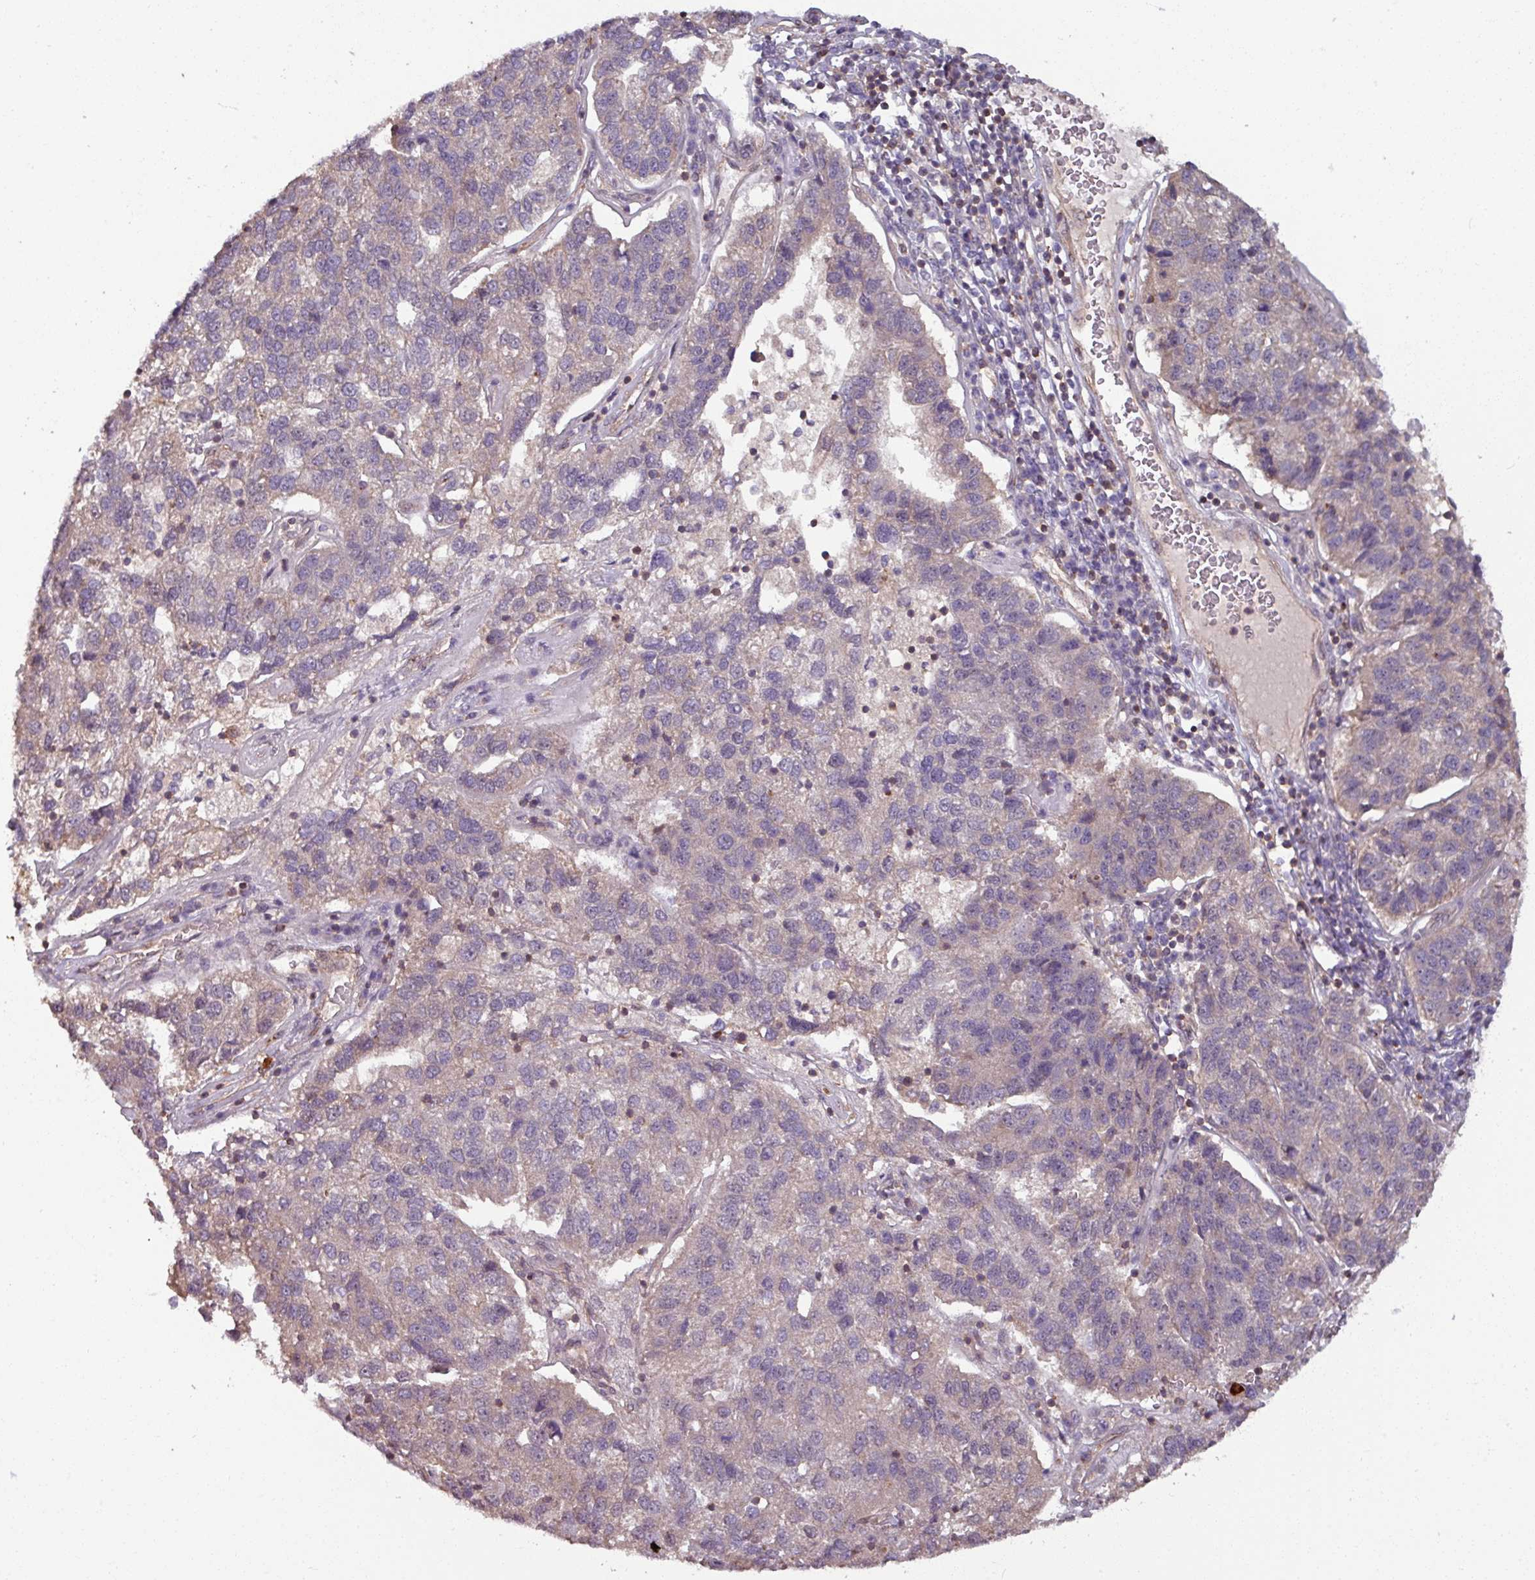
{"staining": {"intensity": "negative", "quantity": "none", "location": "none"}, "tissue": "pancreatic cancer", "cell_type": "Tumor cells", "image_type": "cancer", "snomed": [{"axis": "morphology", "description": "Adenocarcinoma, NOS"}, {"axis": "topography", "description": "Pancreas"}], "caption": "Immunohistochemical staining of human pancreatic cancer reveals no significant staining in tumor cells.", "gene": "TUSC3", "patient": {"sex": "female", "age": 61}}